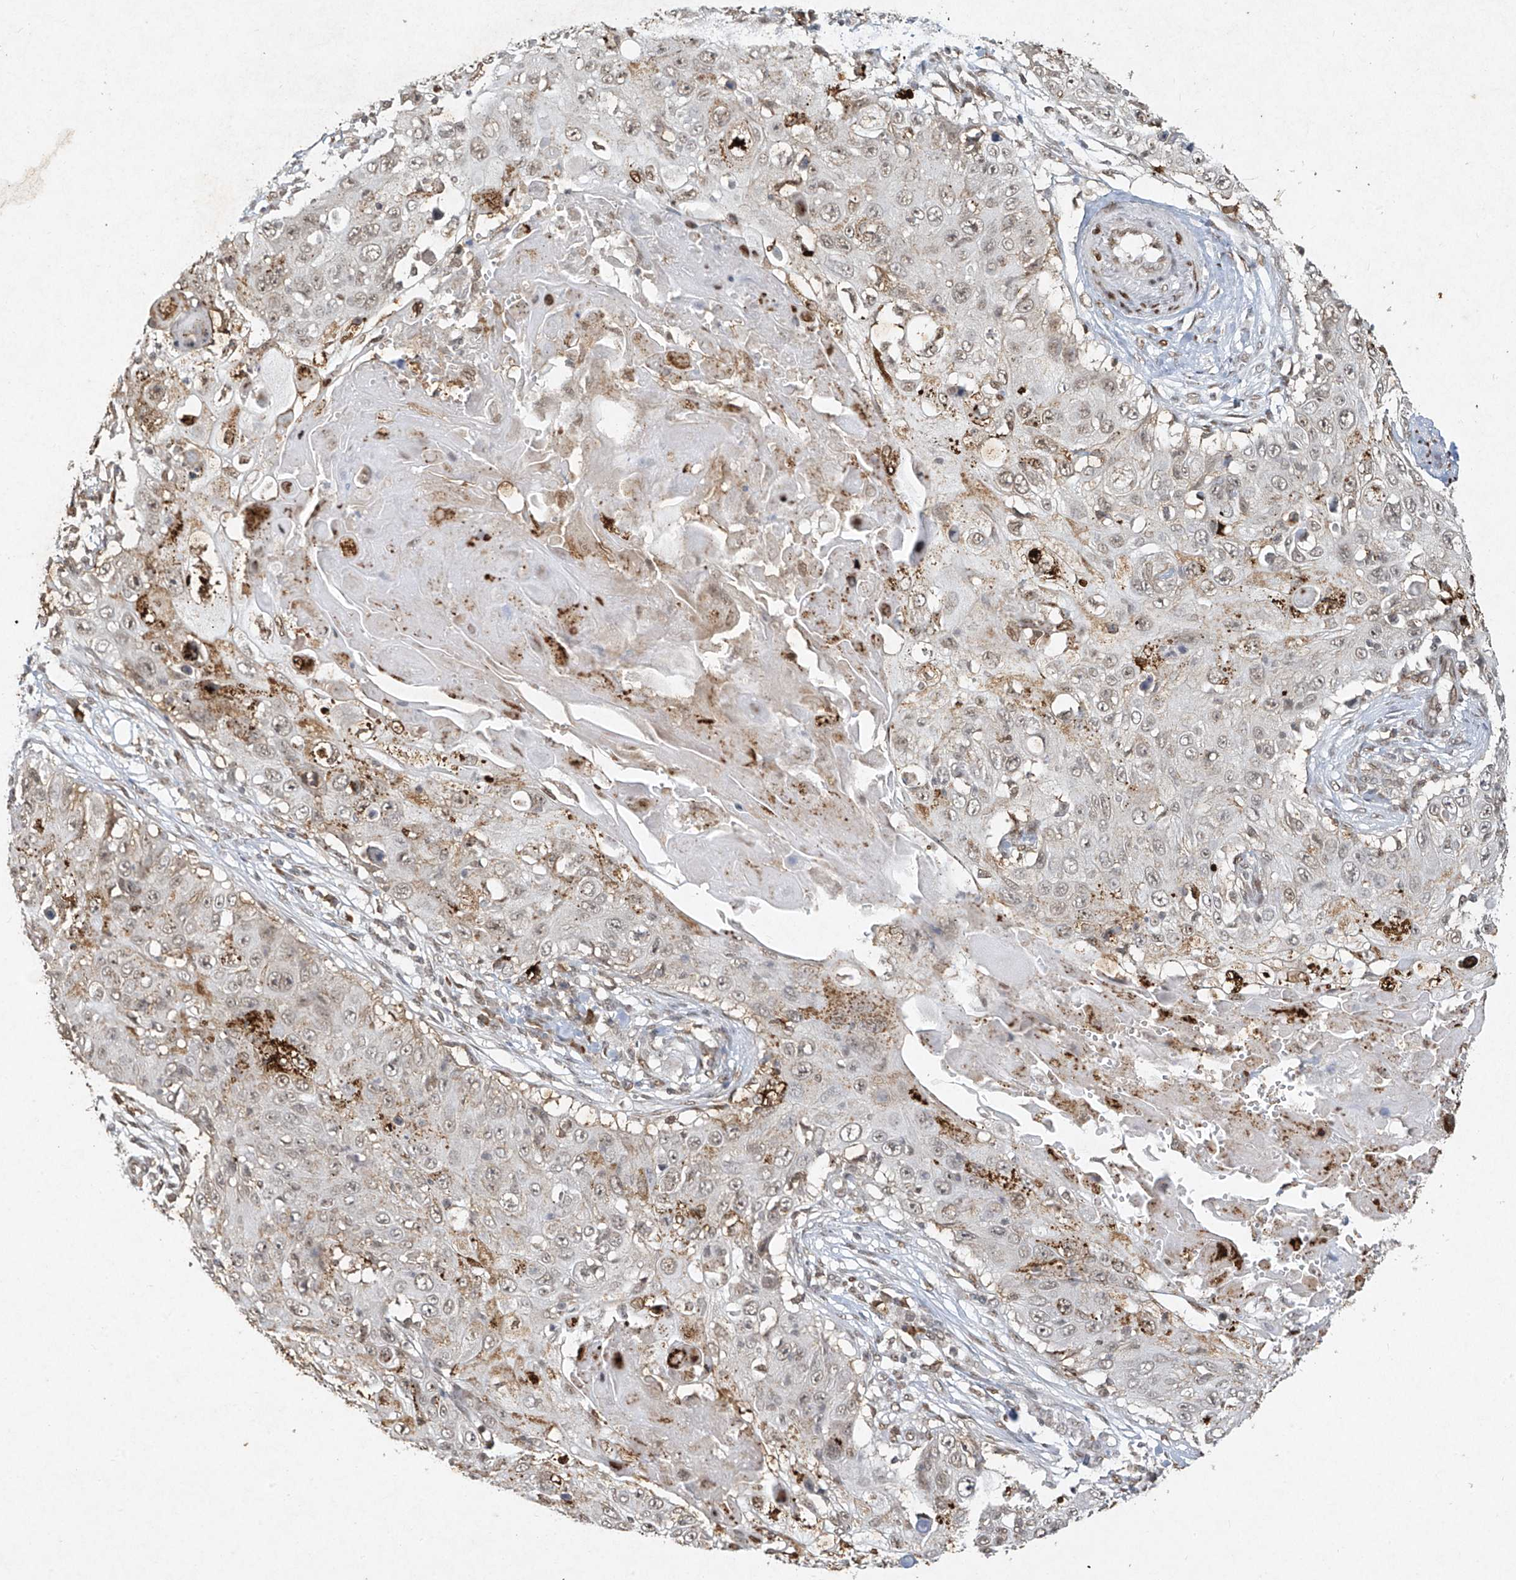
{"staining": {"intensity": "weak", "quantity": "<25%", "location": "cytoplasmic/membranous,nuclear"}, "tissue": "skin cancer", "cell_type": "Tumor cells", "image_type": "cancer", "snomed": [{"axis": "morphology", "description": "Squamous cell carcinoma, NOS"}, {"axis": "topography", "description": "Skin"}], "caption": "Photomicrograph shows no protein positivity in tumor cells of squamous cell carcinoma (skin) tissue.", "gene": "ATRIP", "patient": {"sex": "male", "age": 86}}